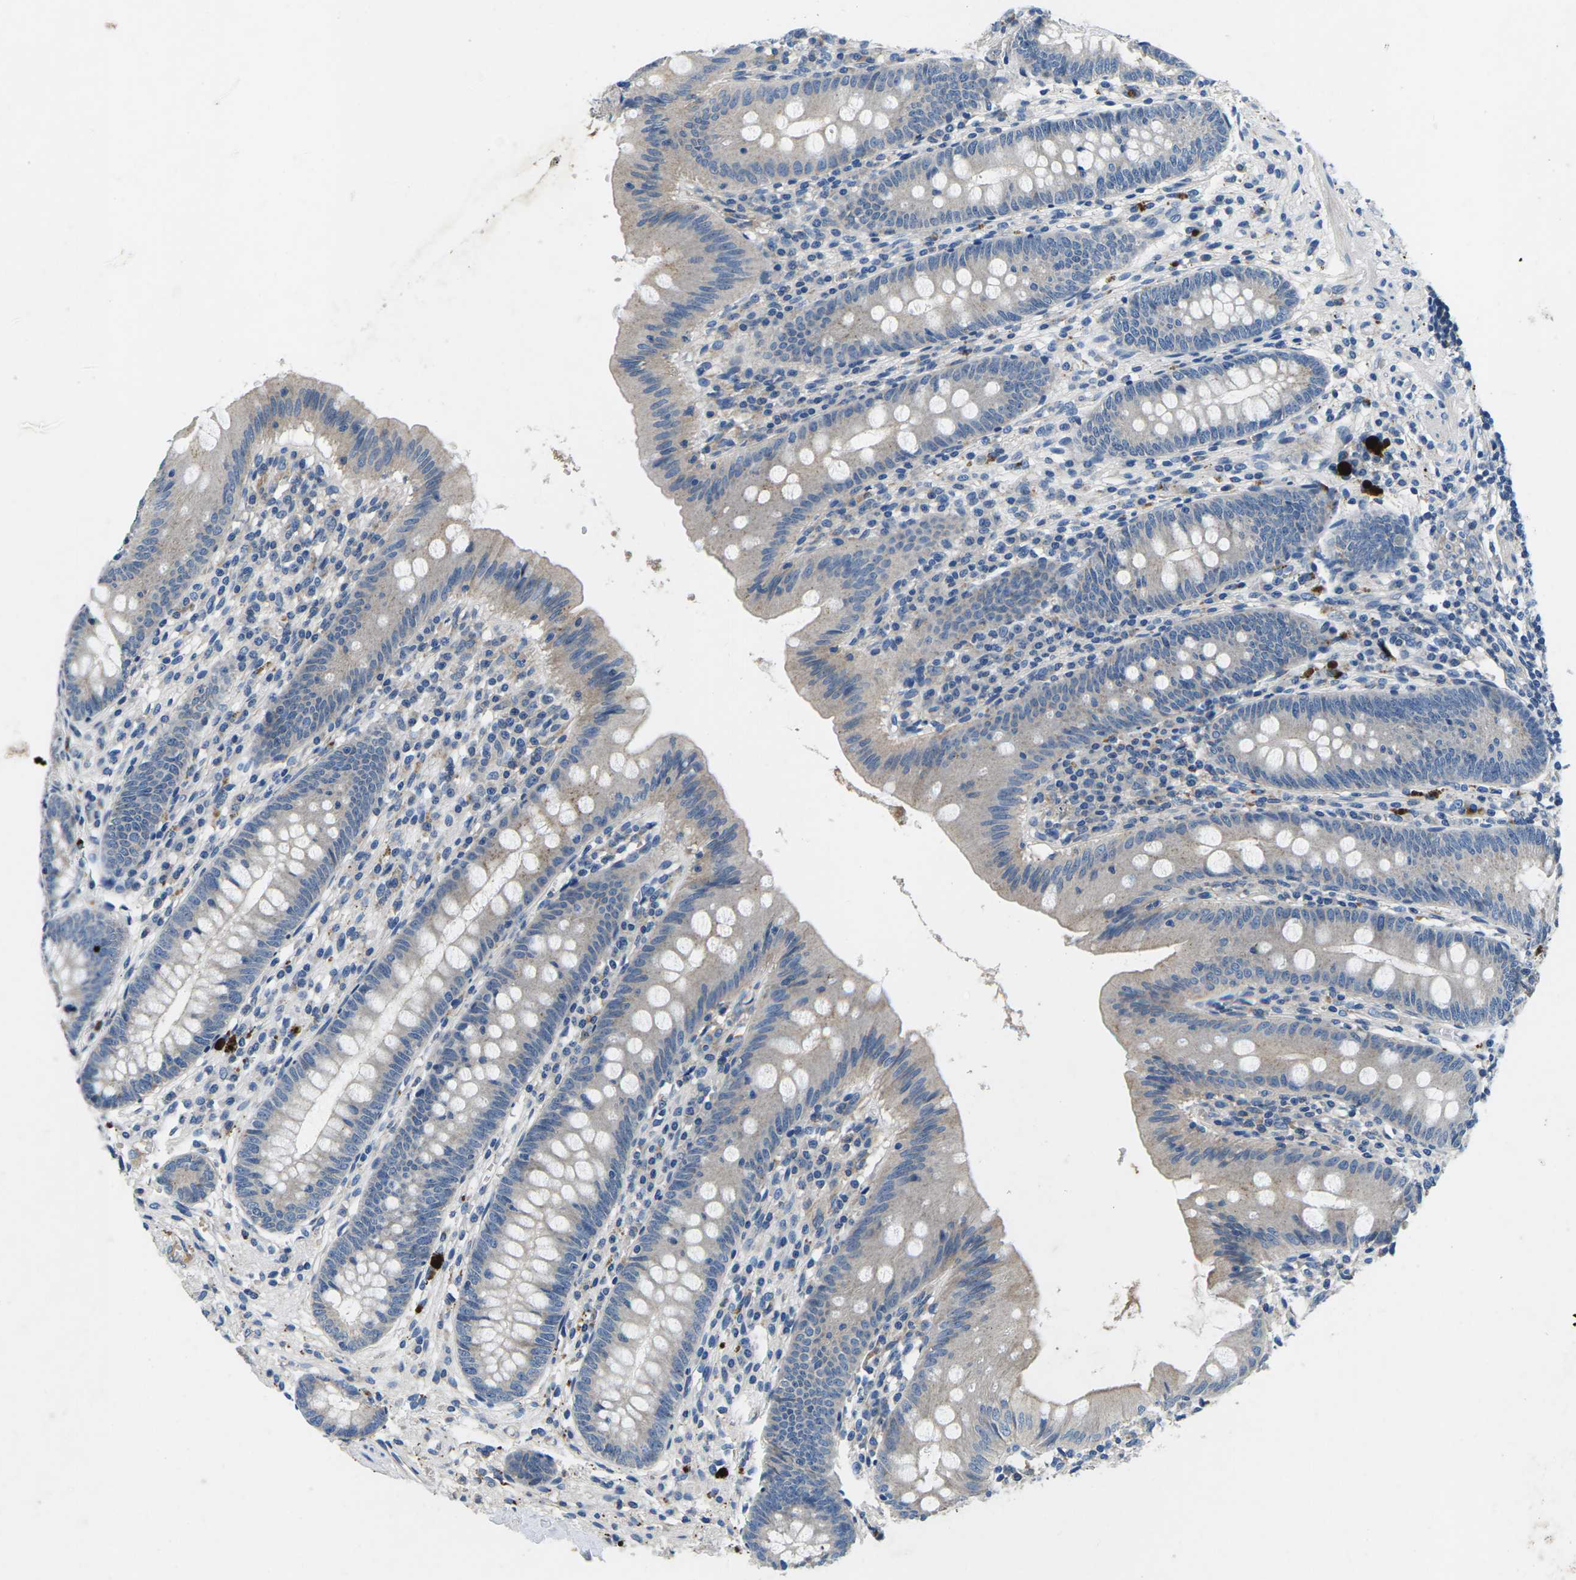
{"staining": {"intensity": "weak", "quantity": "25%-75%", "location": "cytoplasmic/membranous"}, "tissue": "appendix", "cell_type": "Glandular cells", "image_type": "normal", "snomed": [{"axis": "morphology", "description": "Normal tissue, NOS"}, {"axis": "topography", "description": "Appendix"}], "caption": "This image reveals IHC staining of normal human appendix, with low weak cytoplasmic/membranous positivity in about 25%-75% of glandular cells.", "gene": "PDCD6IP", "patient": {"sex": "male", "age": 56}}